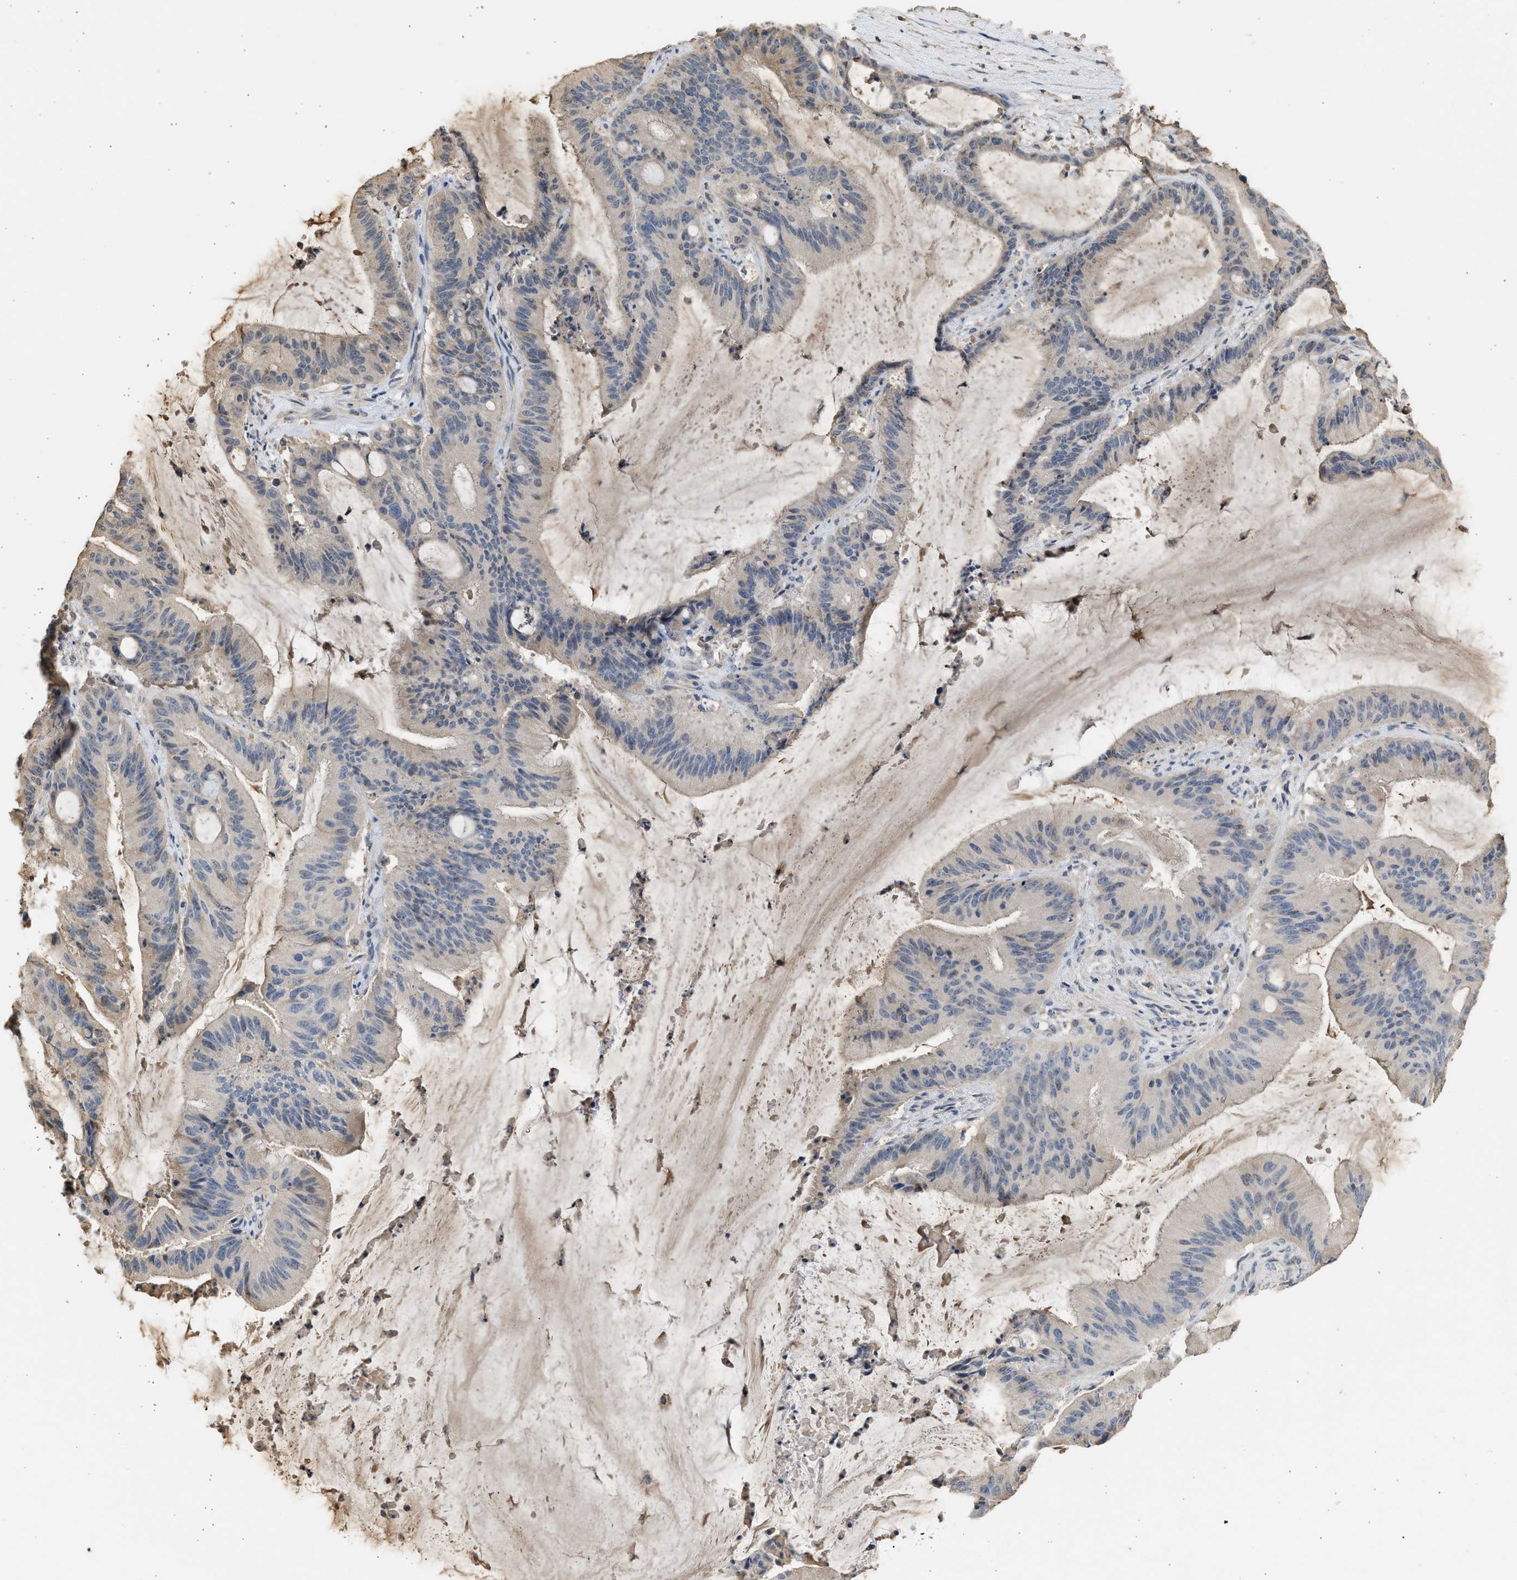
{"staining": {"intensity": "weak", "quantity": "<25%", "location": "cytoplasmic/membranous"}, "tissue": "liver cancer", "cell_type": "Tumor cells", "image_type": "cancer", "snomed": [{"axis": "morphology", "description": "Normal tissue, NOS"}, {"axis": "morphology", "description": "Cholangiocarcinoma"}, {"axis": "topography", "description": "Liver"}, {"axis": "topography", "description": "Peripheral nerve tissue"}], "caption": "Cholangiocarcinoma (liver) stained for a protein using IHC demonstrates no expression tumor cells.", "gene": "SULT2A1", "patient": {"sex": "female", "age": 73}}